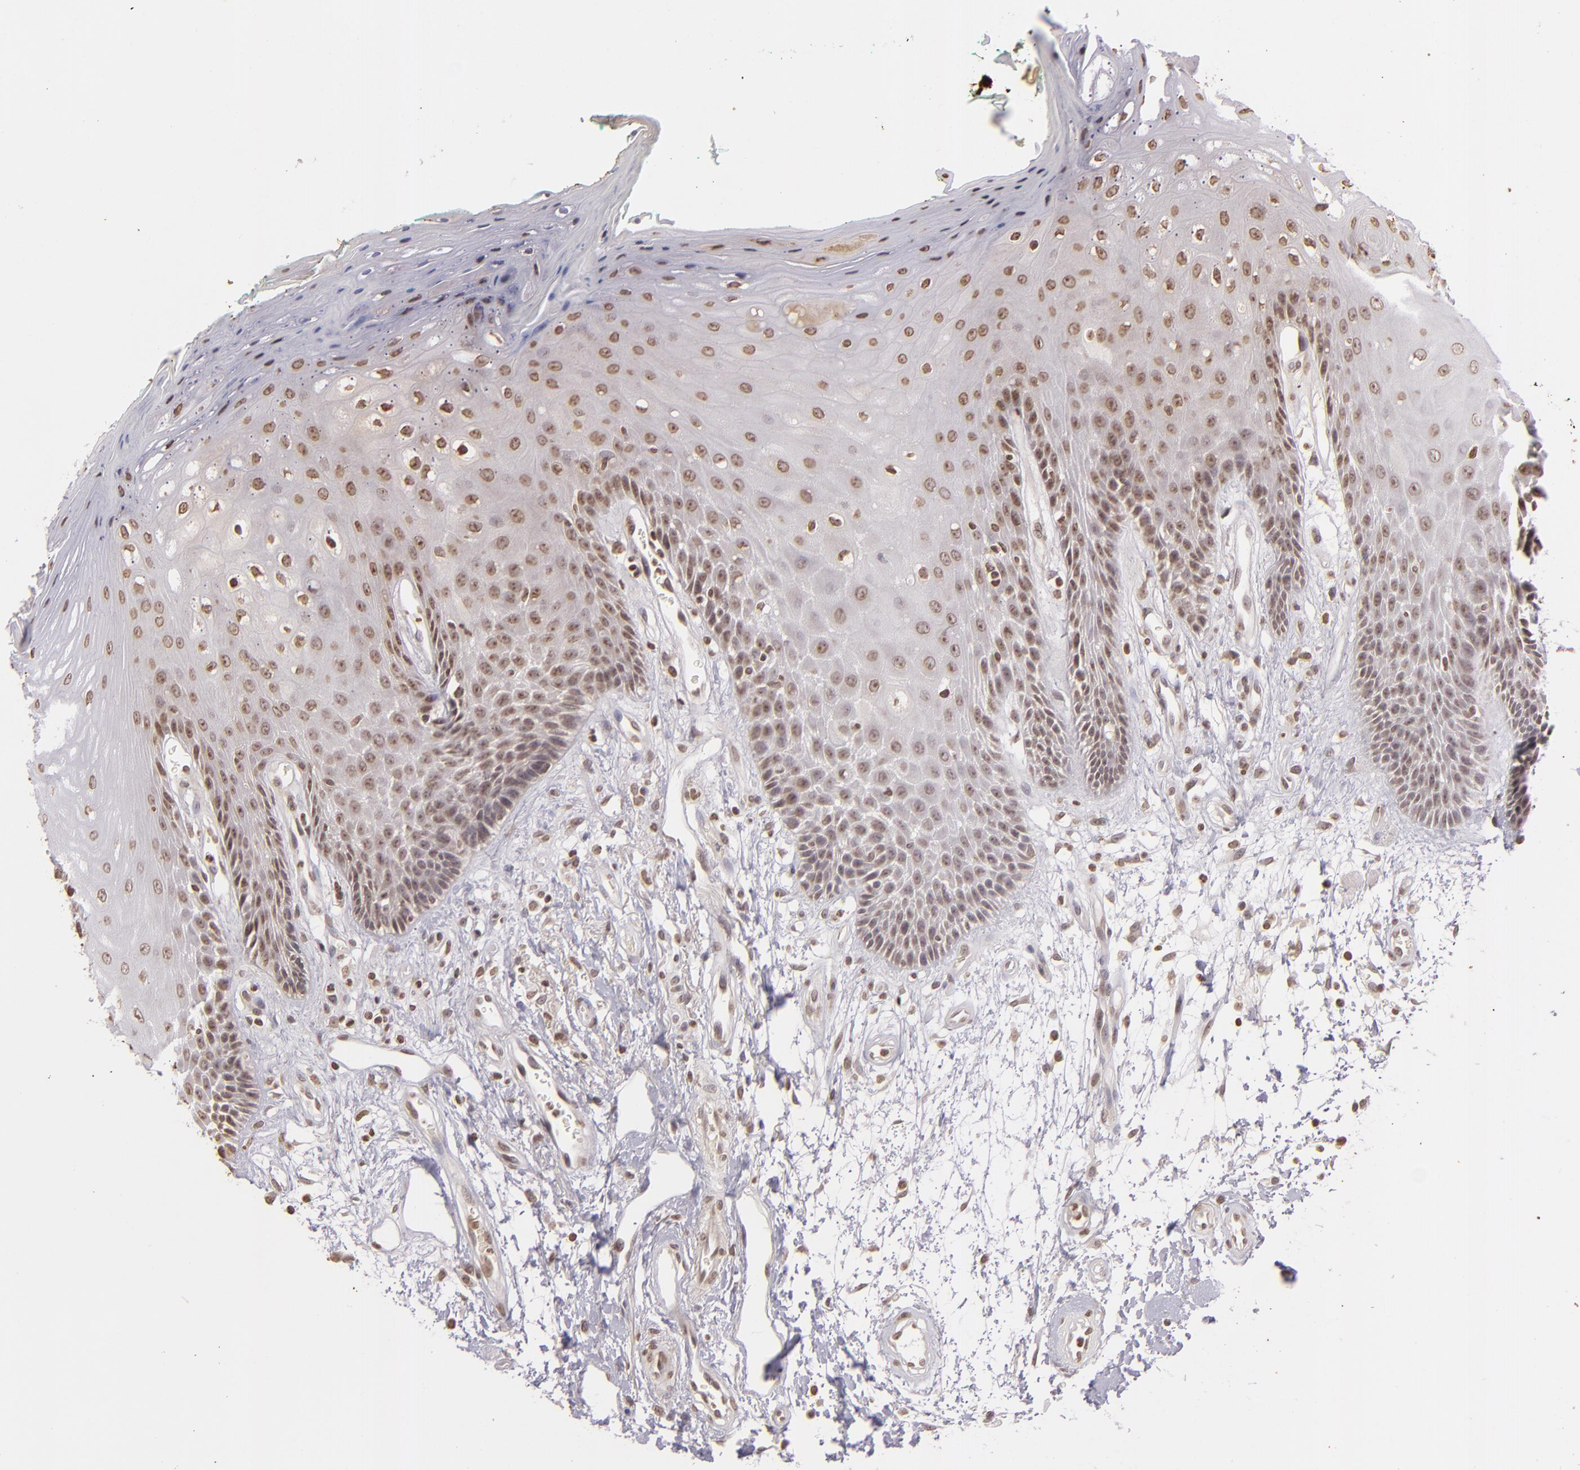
{"staining": {"intensity": "moderate", "quantity": ">75%", "location": "nuclear"}, "tissue": "oral mucosa", "cell_type": "Squamous epithelial cells", "image_type": "normal", "snomed": [{"axis": "morphology", "description": "Normal tissue, NOS"}, {"axis": "morphology", "description": "Squamous cell carcinoma, NOS"}, {"axis": "topography", "description": "Skeletal muscle"}, {"axis": "topography", "description": "Oral tissue"}, {"axis": "topography", "description": "Head-Neck"}], "caption": "Squamous epithelial cells display moderate nuclear positivity in about >75% of cells in benign oral mucosa. (DAB (3,3'-diaminobenzidine) = brown stain, brightfield microscopy at high magnification).", "gene": "THRB", "patient": {"sex": "female", "age": 84}}